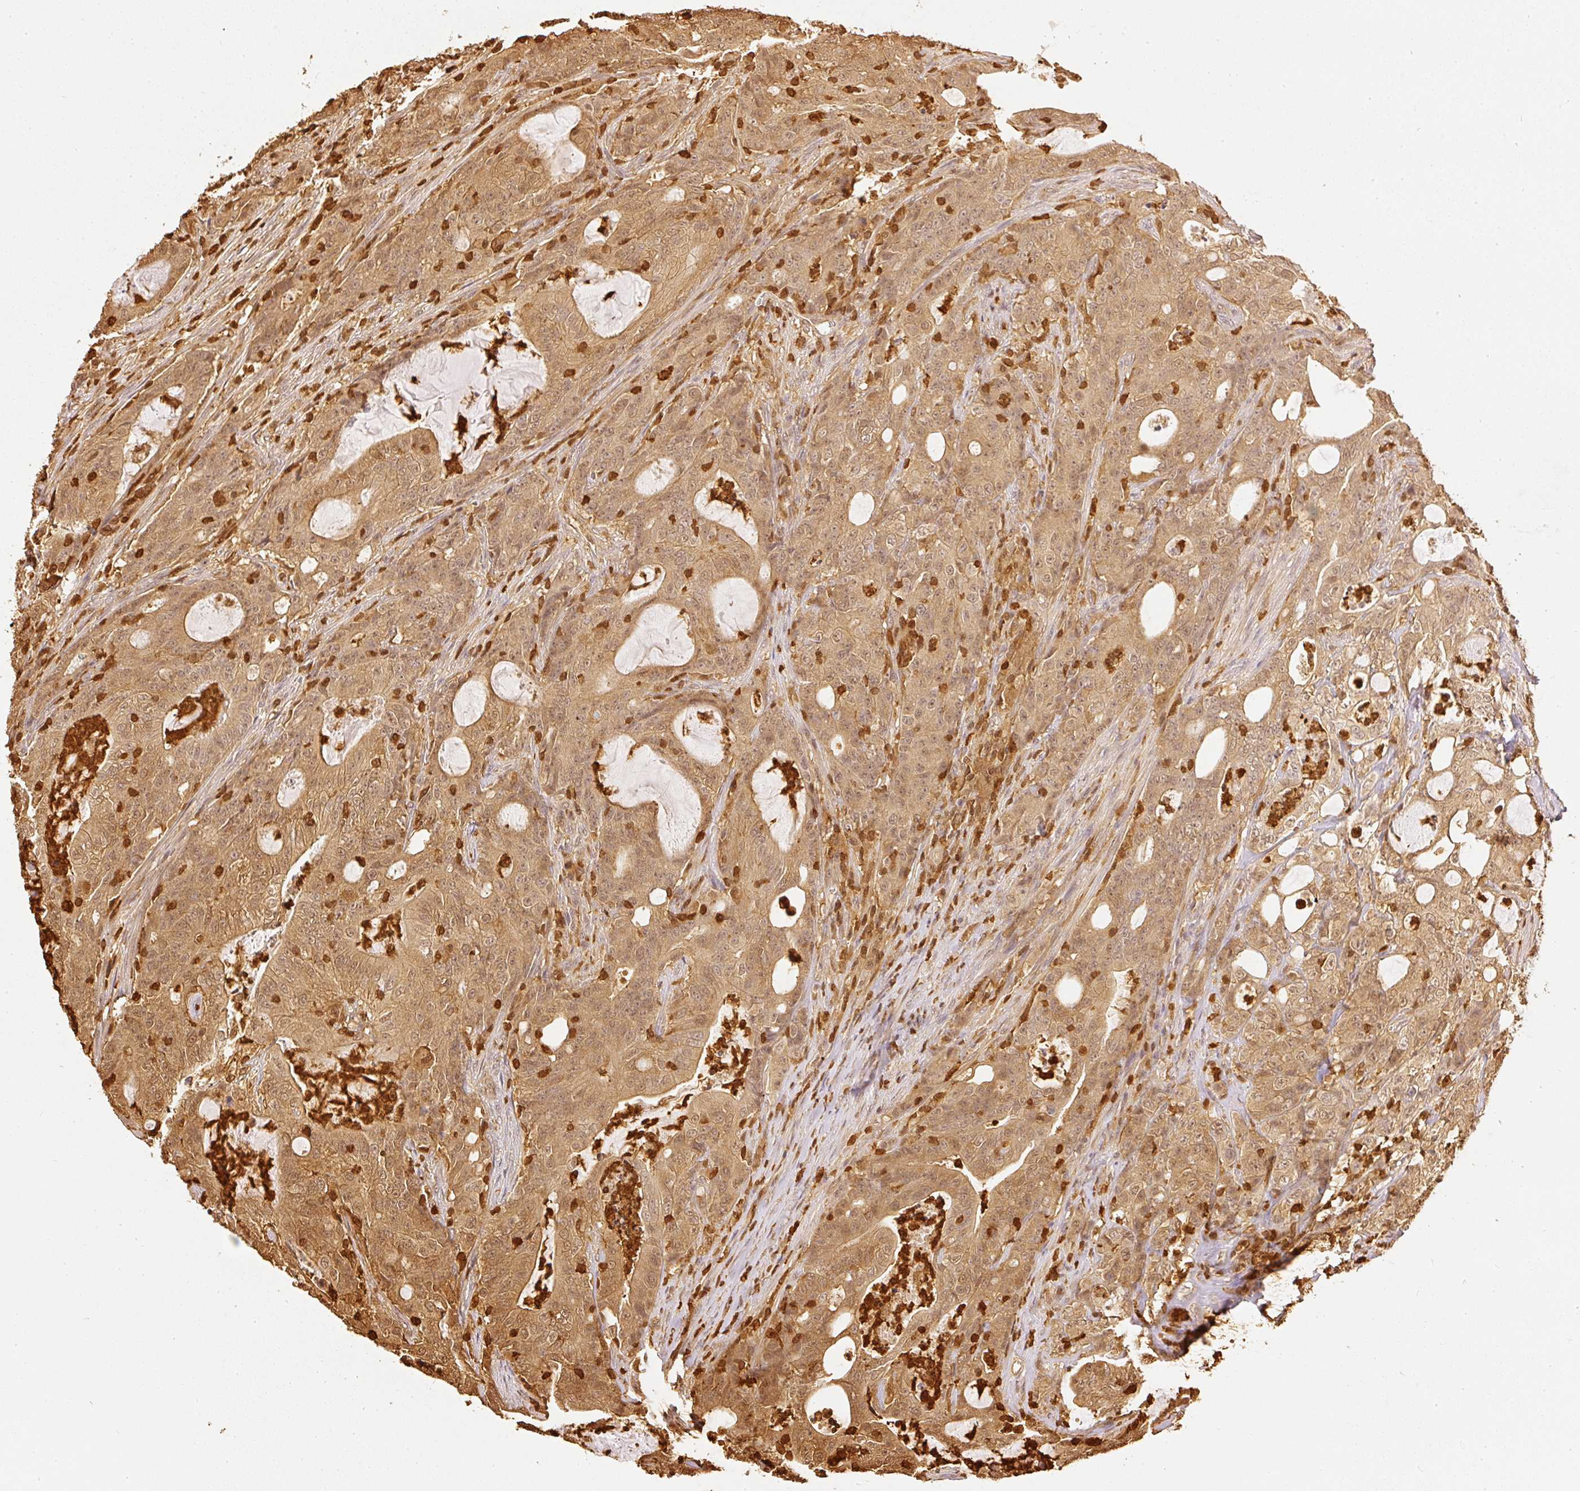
{"staining": {"intensity": "moderate", "quantity": ">75%", "location": "cytoplasmic/membranous,nuclear"}, "tissue": "colorectal cancer", "cell_type": "Tumor cells", "image_type": "cancer", "snomed": [{"axis": "morphology", "description": "Adenocarcinoma, NOS"}, {"axis": "topography", "description": "Colon"}], "caption": "Immunohistochemical staining of human colorectal cancer reveals medium levels of moderate cytoplasmic/membranous and nuclear protein staining in about >75% of tumor cells.", "gene": "PFN1", "patient": {"sex": "male", "age": 83}}